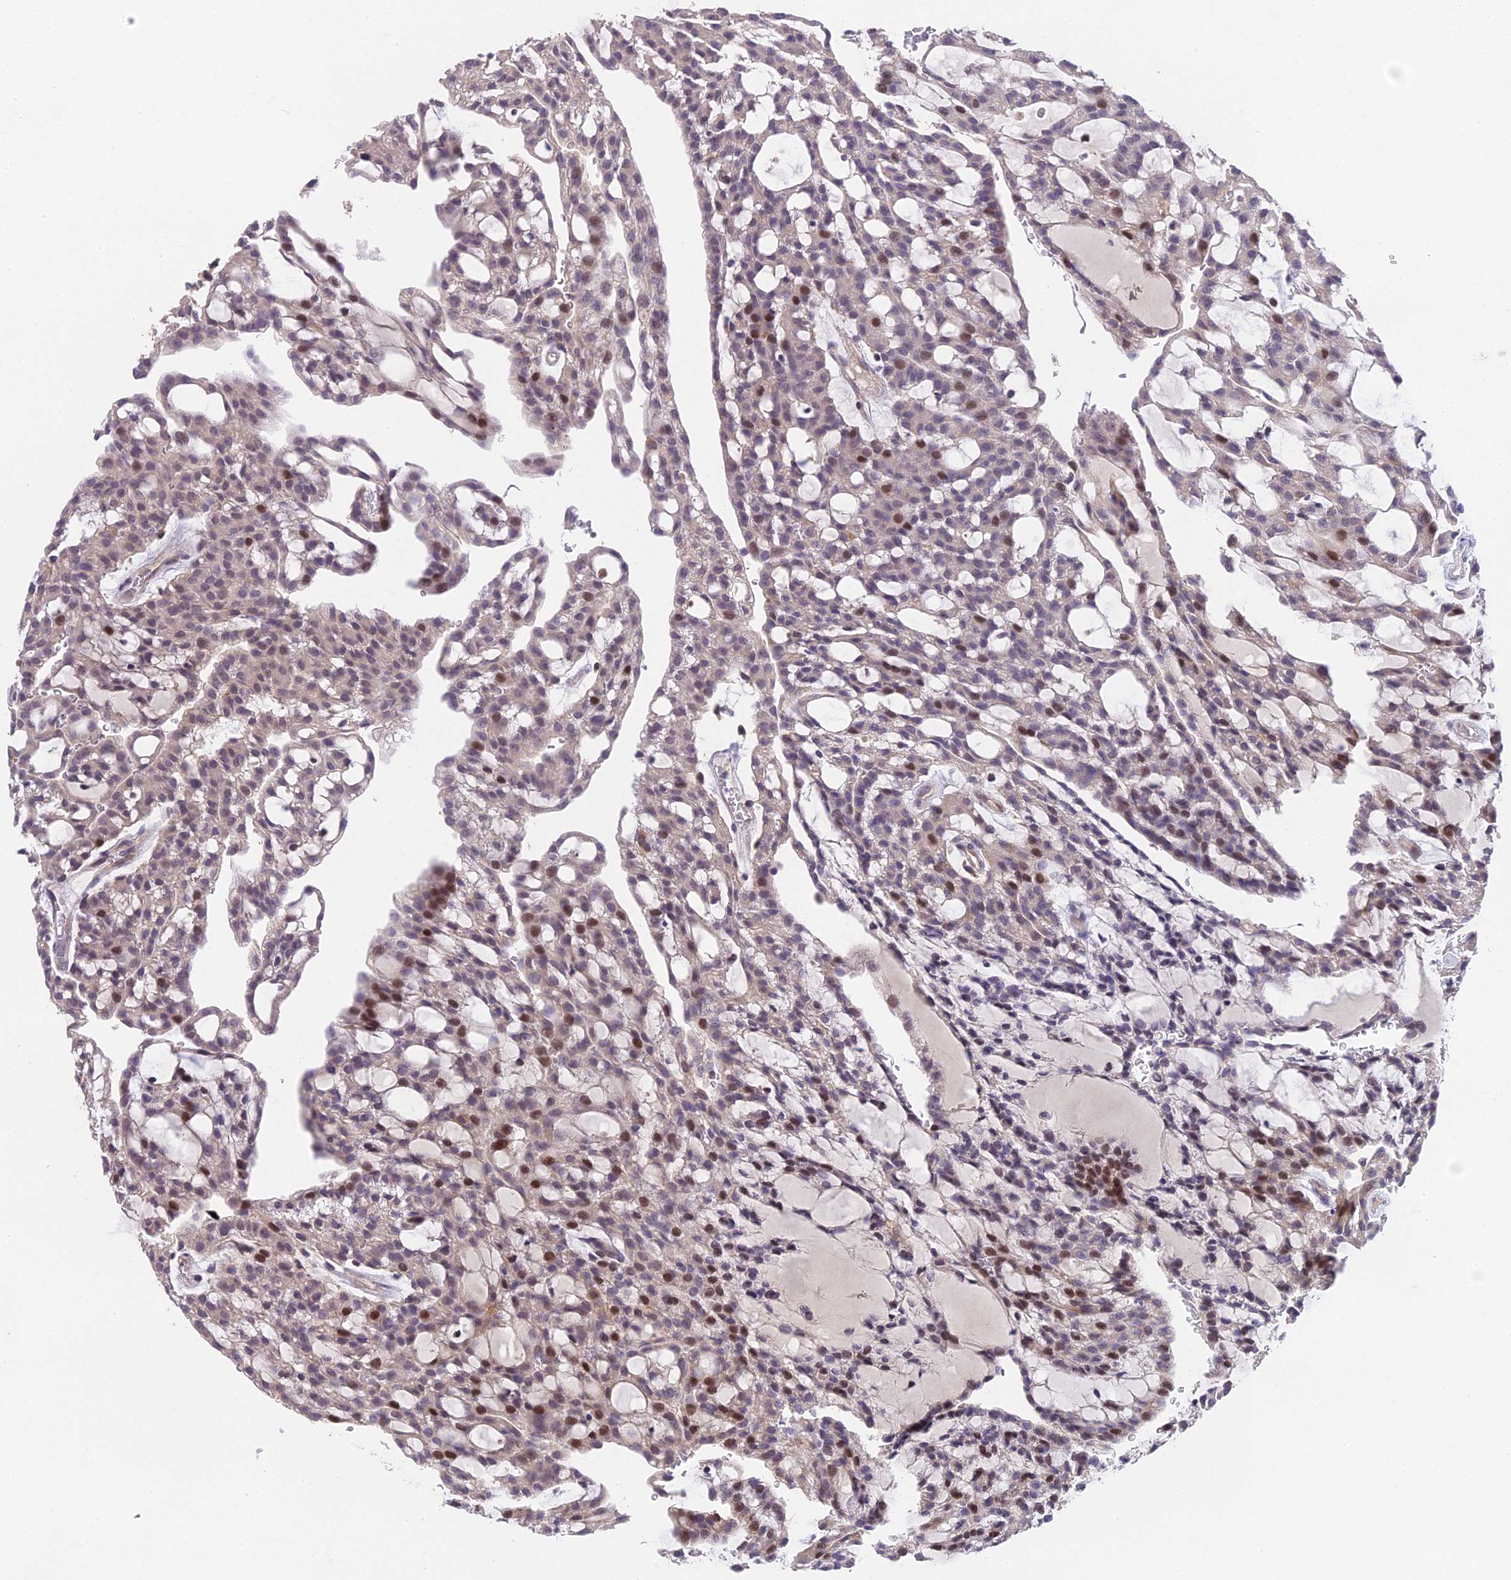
{"staining": {"intensity": "moderate", "quantity": "<25%", "location": "nuclear"}, "tissue": "renal cancer", "cell_type": "Tumor cells", "image_type": "cancer", "snomed": [{"axis": "morphology", "description": "Adenocarcinoma, NOS"}, {"axis": "topography", "description": "Kidney"}], "caption": "High-power microscopy captured an IHC photomicrograph of renal adenocarcinoma, revealing moderate nuclear staining in about <25% of tumor cells.", "gene": "PUS10", "patient": {"sex": "male", "age": 63}}